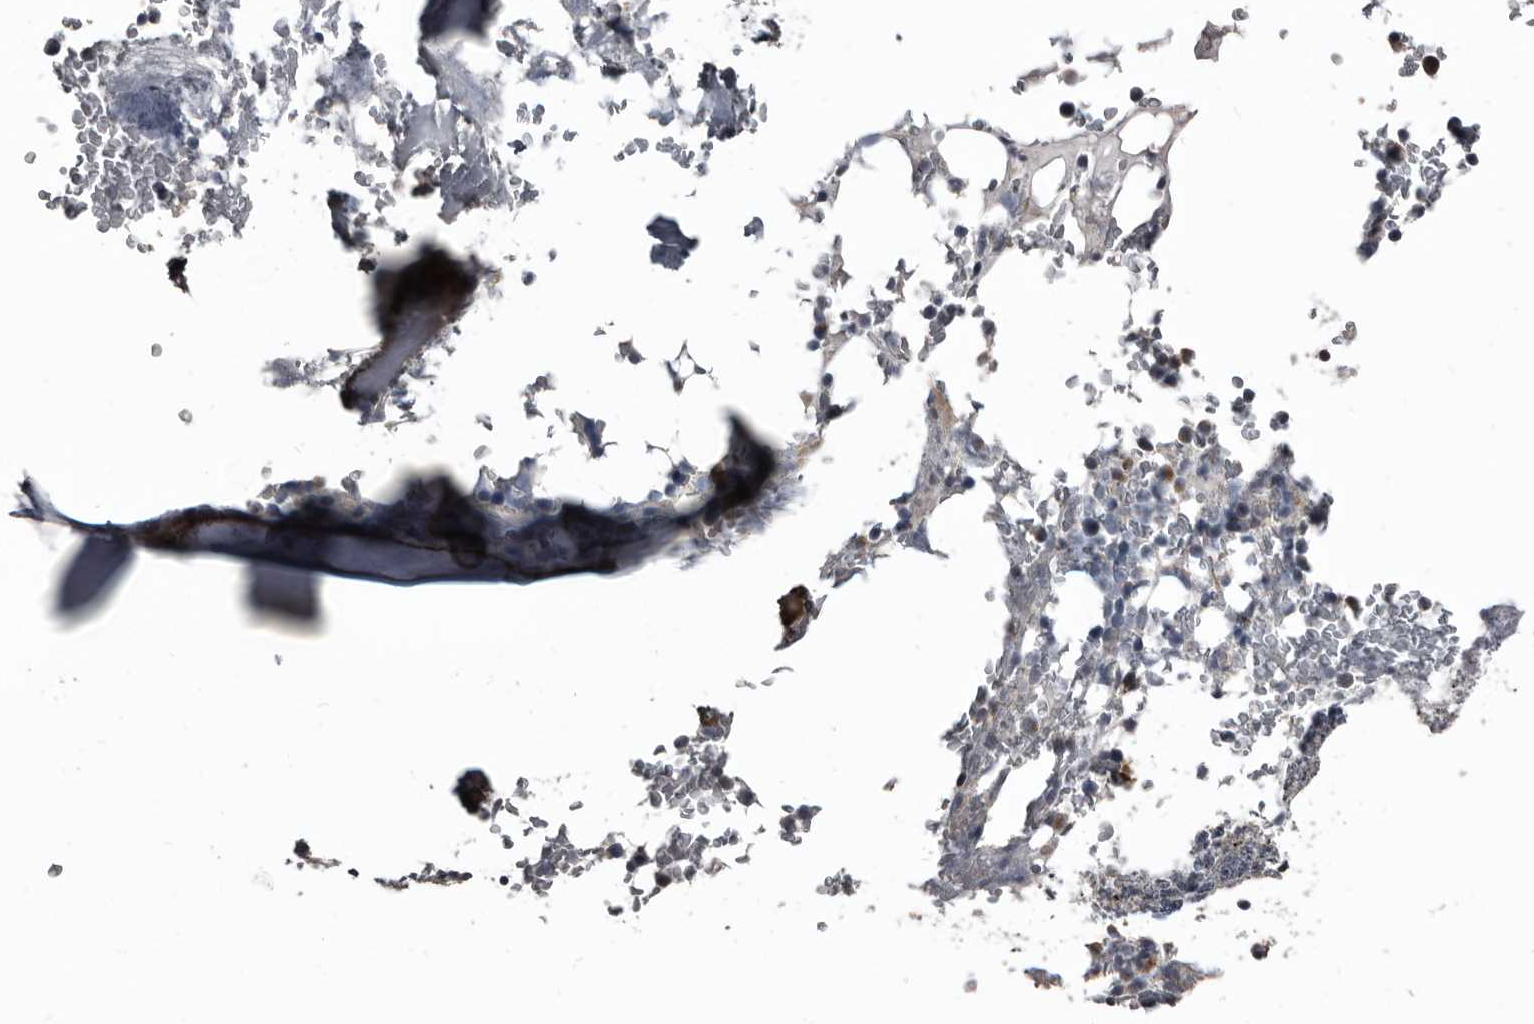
{"staining": {"intensity": "moderate", "quantity": "<25%", "location": "cytoplasmic/membranous"}, "tissue": "bone marrow", "cell_type": "Hematopoietic cells", "image_type": "normal", "snomed": [{"axis": "morphology", "description": "Normal tissue, NOS"}, {"axis": "topography", "description": "Bone marrow"}], "caption": "Moderate cytoplasmic/membranous expression is seen in about <25% of hematopoietic cells in benign bone marrow.", "gene": "DHPS", "patient": {"sex": "male", "age": 58}}